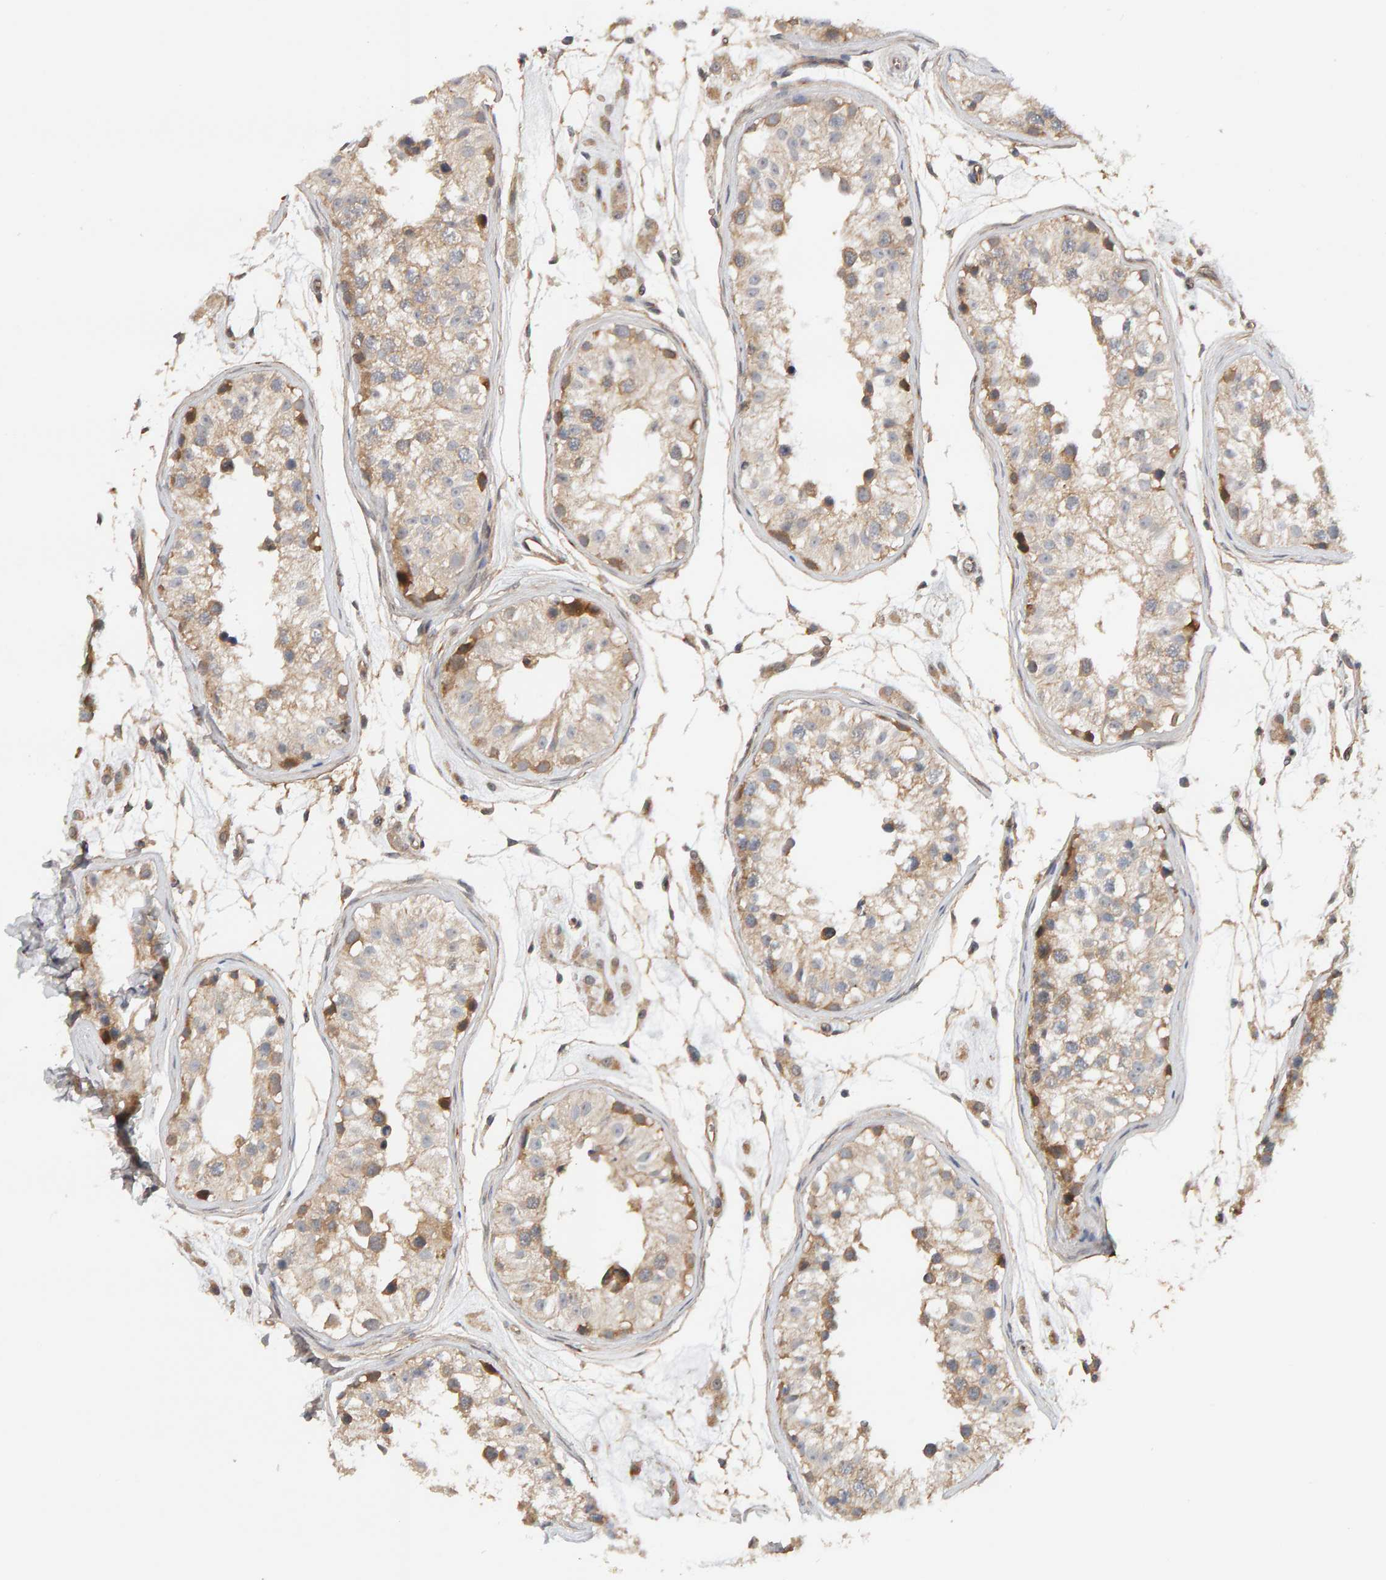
{"staining": {"intensity": "moderate", "quantity": "25%-75%", "location": "cytoplasmic/membranous"}, "tissue": "testis", "cell_type": "Cells in seminiferous ducts", "image_type": "normal", "snomed": [{"axis": "morphology", "description": "Normal tissue, NOS"}, {"axis": "morphology", "description": "Adenocarcinoma, metastatic, NOS"}, {"axis": "topography", "description": "Testis"}], "caption": "A high-resolution micrograph shows immunohistochemistry (IHC) staining of unremarkable testis, which reveals moderate cytoplasmic/membranous positivity in about 25%-75% of cells in seminiferous ducts.", "gene": "PPP1R16A", "patient": {"sex": "male", "age": 26}}